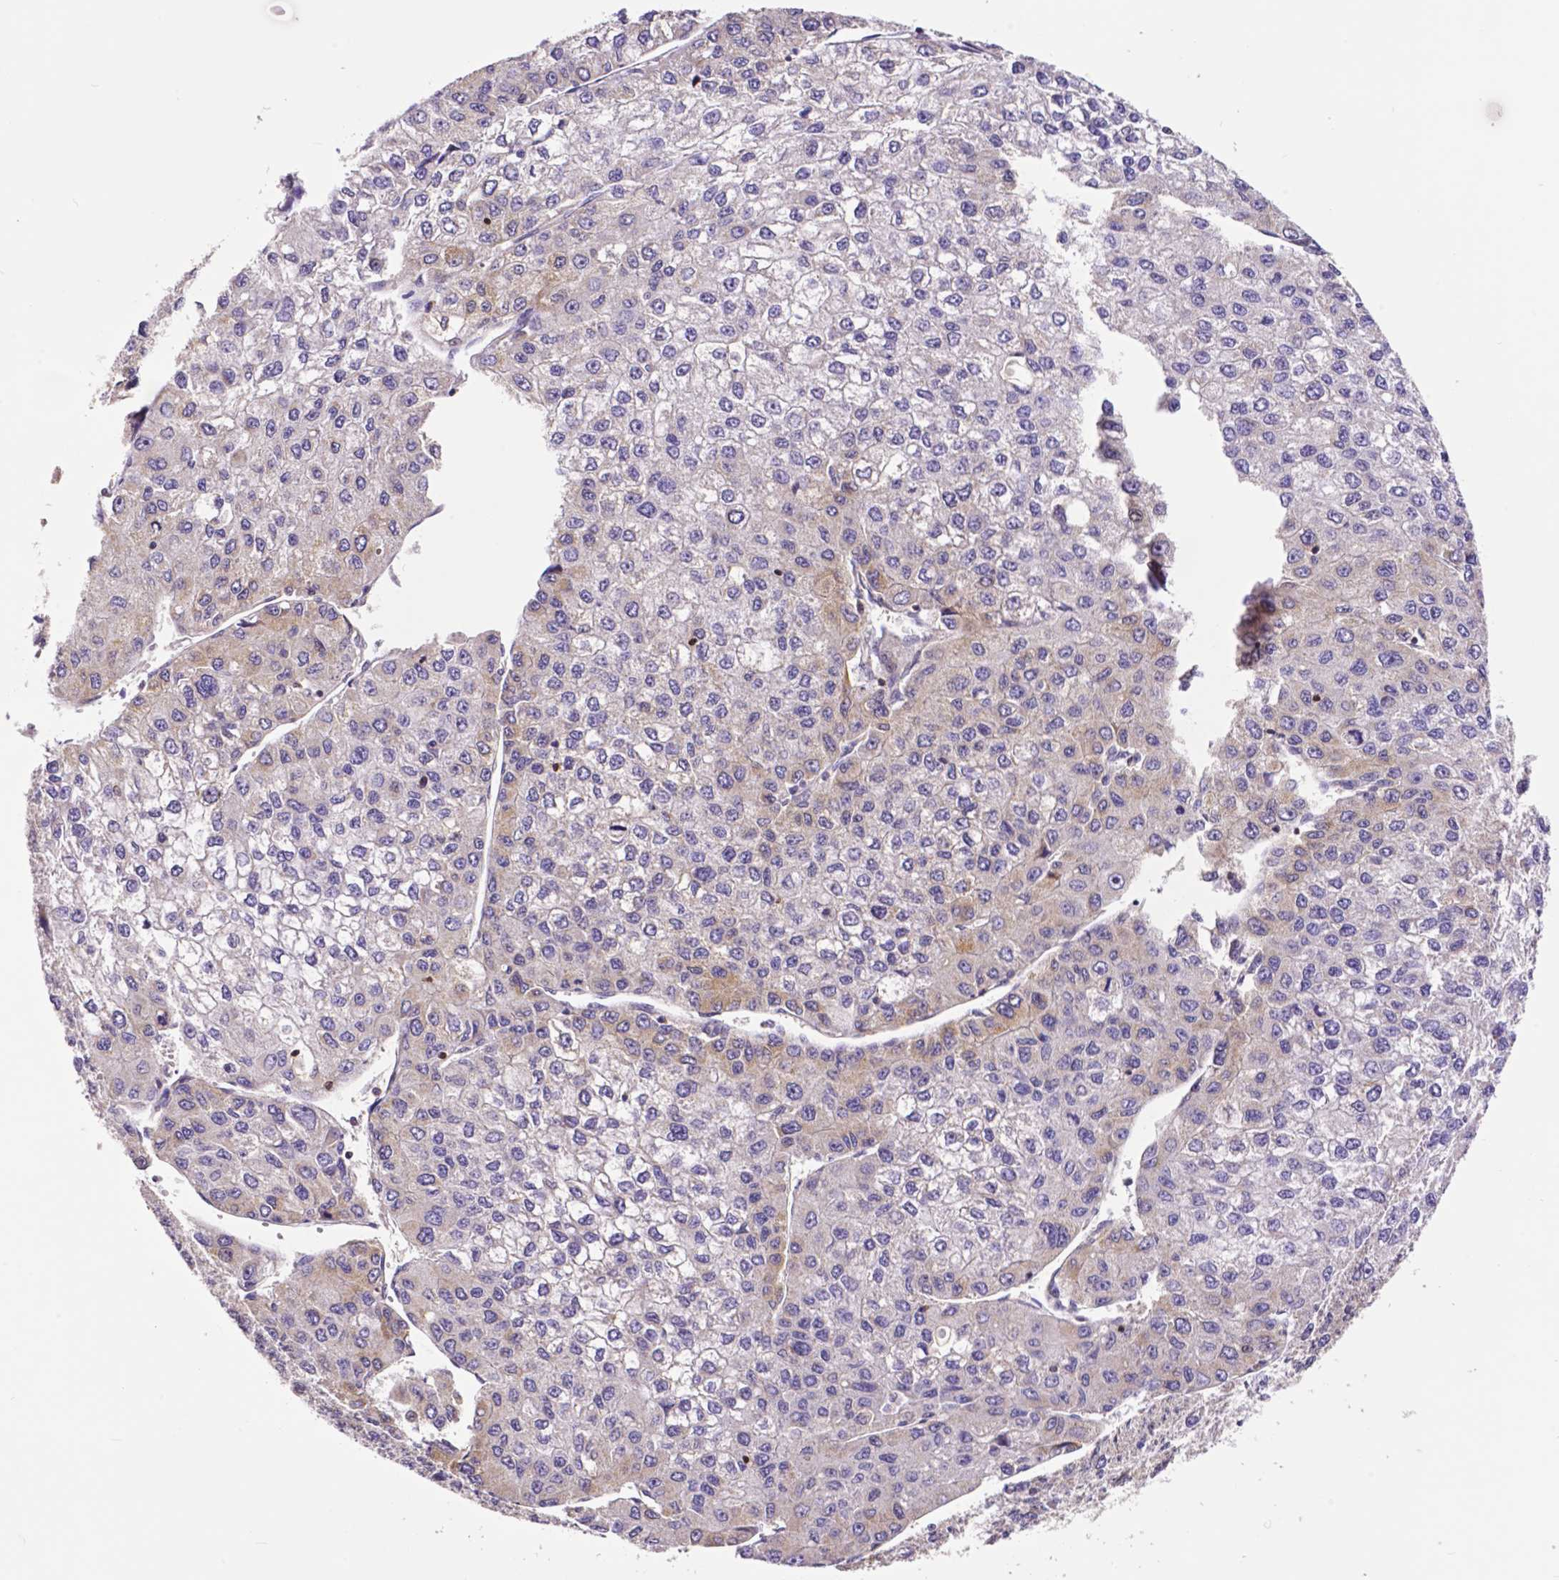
{"staining": {"intensity": "negative", "quantity": "none", "location": "none"}, "tissue": "liver cancer", "cell_type": "Tumor cells", "image_type": "cancer", "snomed": [{"axis": "morphology", "description": "Carcinoma, Hepatocellular, NOS"}, {"axis": "topography", "description": "Liver"}], "caption": "Immunohistochemistry (IHC) histopathology image of hepatocellular carcinoma (liver) stained for a protein (brown), which displays no staining in tumor cells.", "gene": "MCL1", "patient": {"sex": "female", "age": 66}}